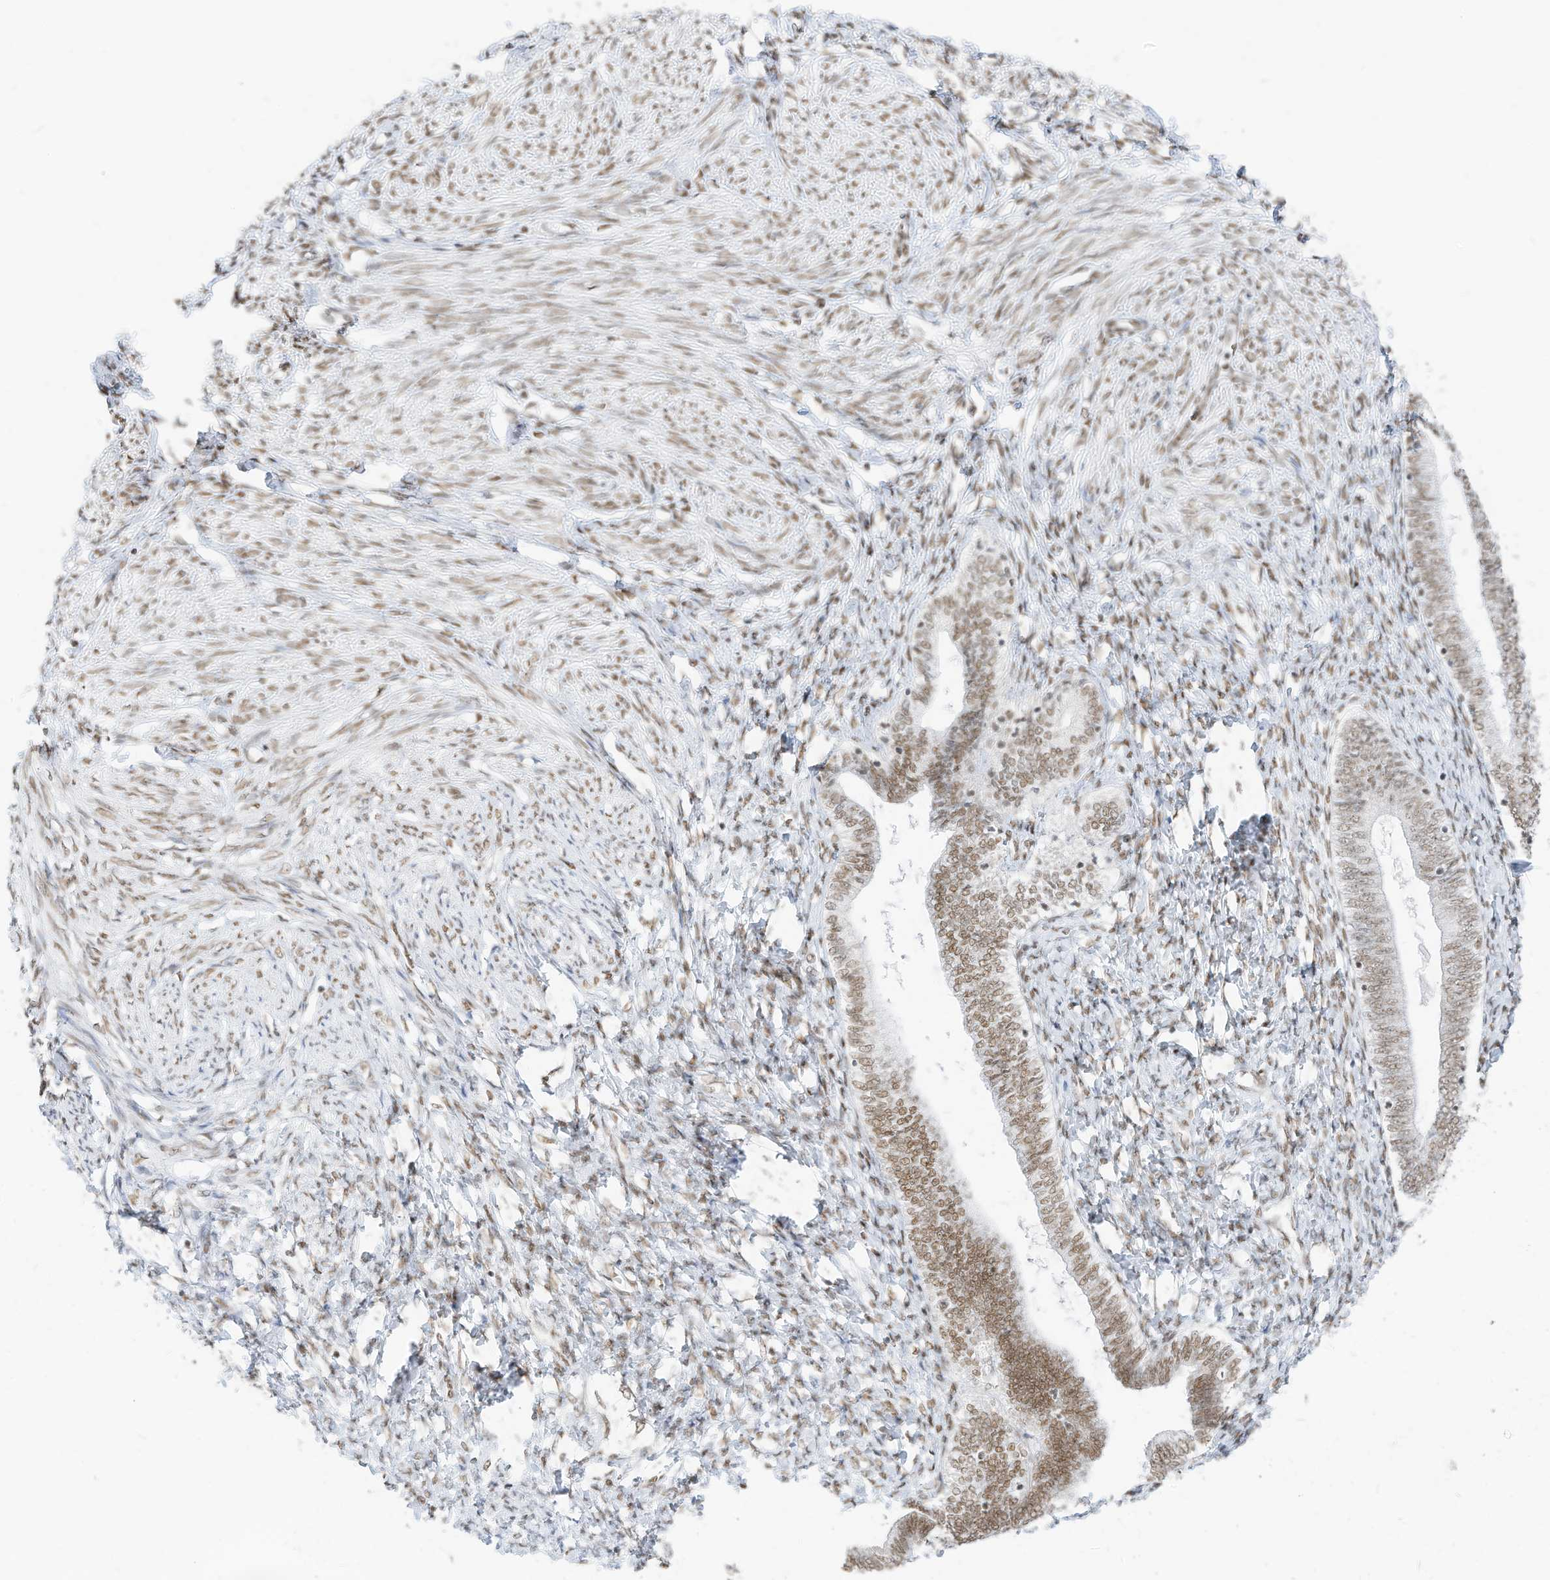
{"staining": {"intensity": "moderate", "quantity": ">75%", "location": "nuclear"}, "tissue": "endometrium", "cell_type": "Cells in endometrial stroma", "image_type": "normal", "snomed": [{"axis": "morphology", "description": "Normal tissue, NOS"}, {"axis": "topography", "description": "Endometrium"}], "caption": "There is medium levels of moderate nuclear positivity in cells in endometrial stroma of normal endometrium, as demonstrated by immunohistochemical staining (brown color).", "gene": "SMARCA2", "patient": {"sex": "female", "age": 72}}